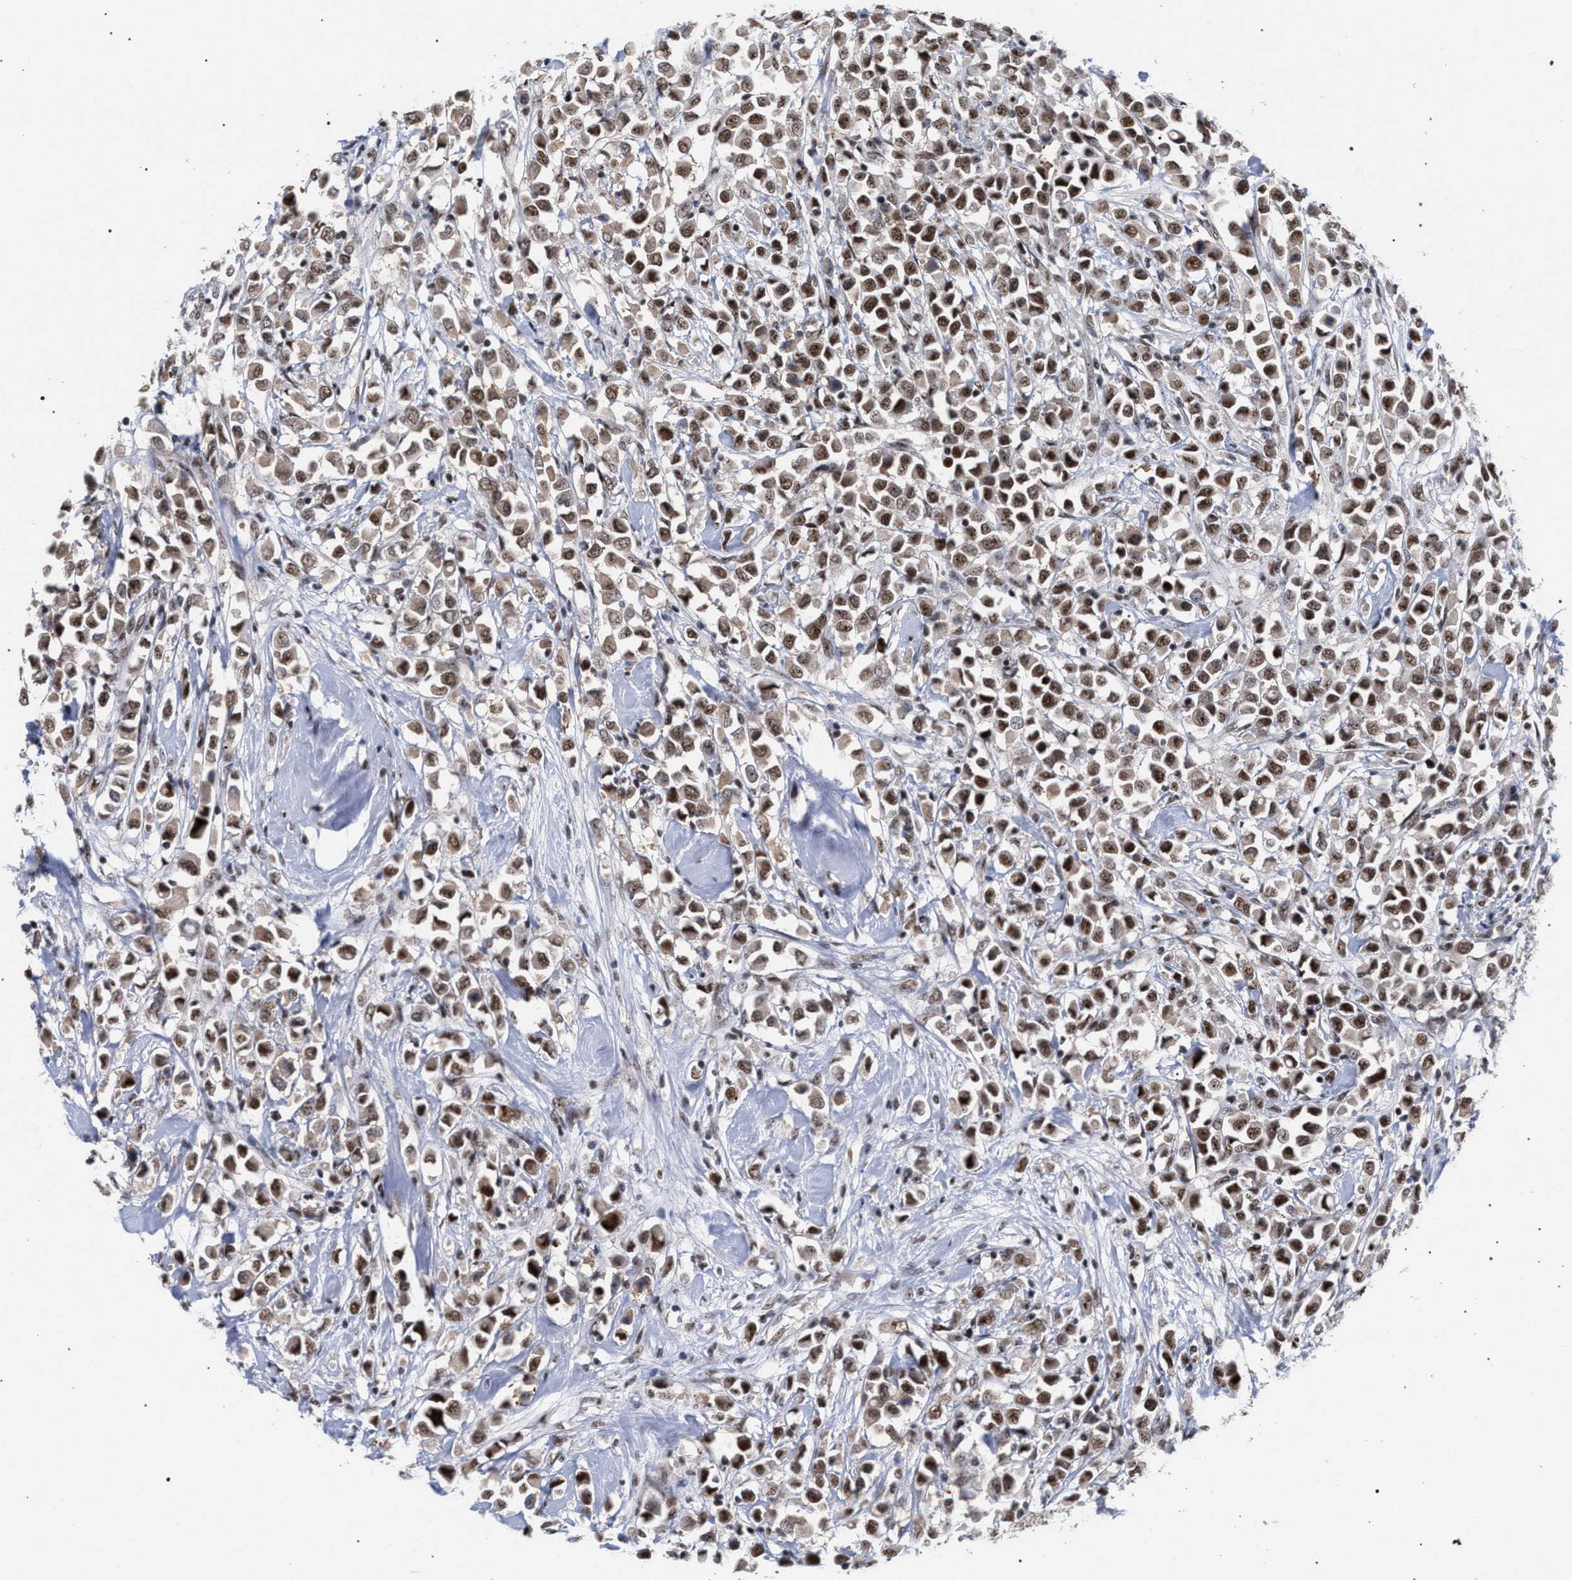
{"staining": {"intensity": "moderate", "quantity": ">75%", "location": "nuclear"}, "tissue": "breast cancer", "cell_type": "Tumor cells", "image_type": "cancer", "snomed": [{"axis": "morphology", "description": "Duct carcinoma"}, {"axis": "topography", "description": "Breast"}], "caption": "DAB immunohistochemical staining of breast cancer (invasive ductal carcinoma) demonstrates moderate nuclear protein staining in approximately >75% of tumor cells. Immunohistochemistry stains the protein of interest in brown and the nuclei are stained blue.", "gene": "SCAF4", "patient": {"sex": "female", "age": 61}}